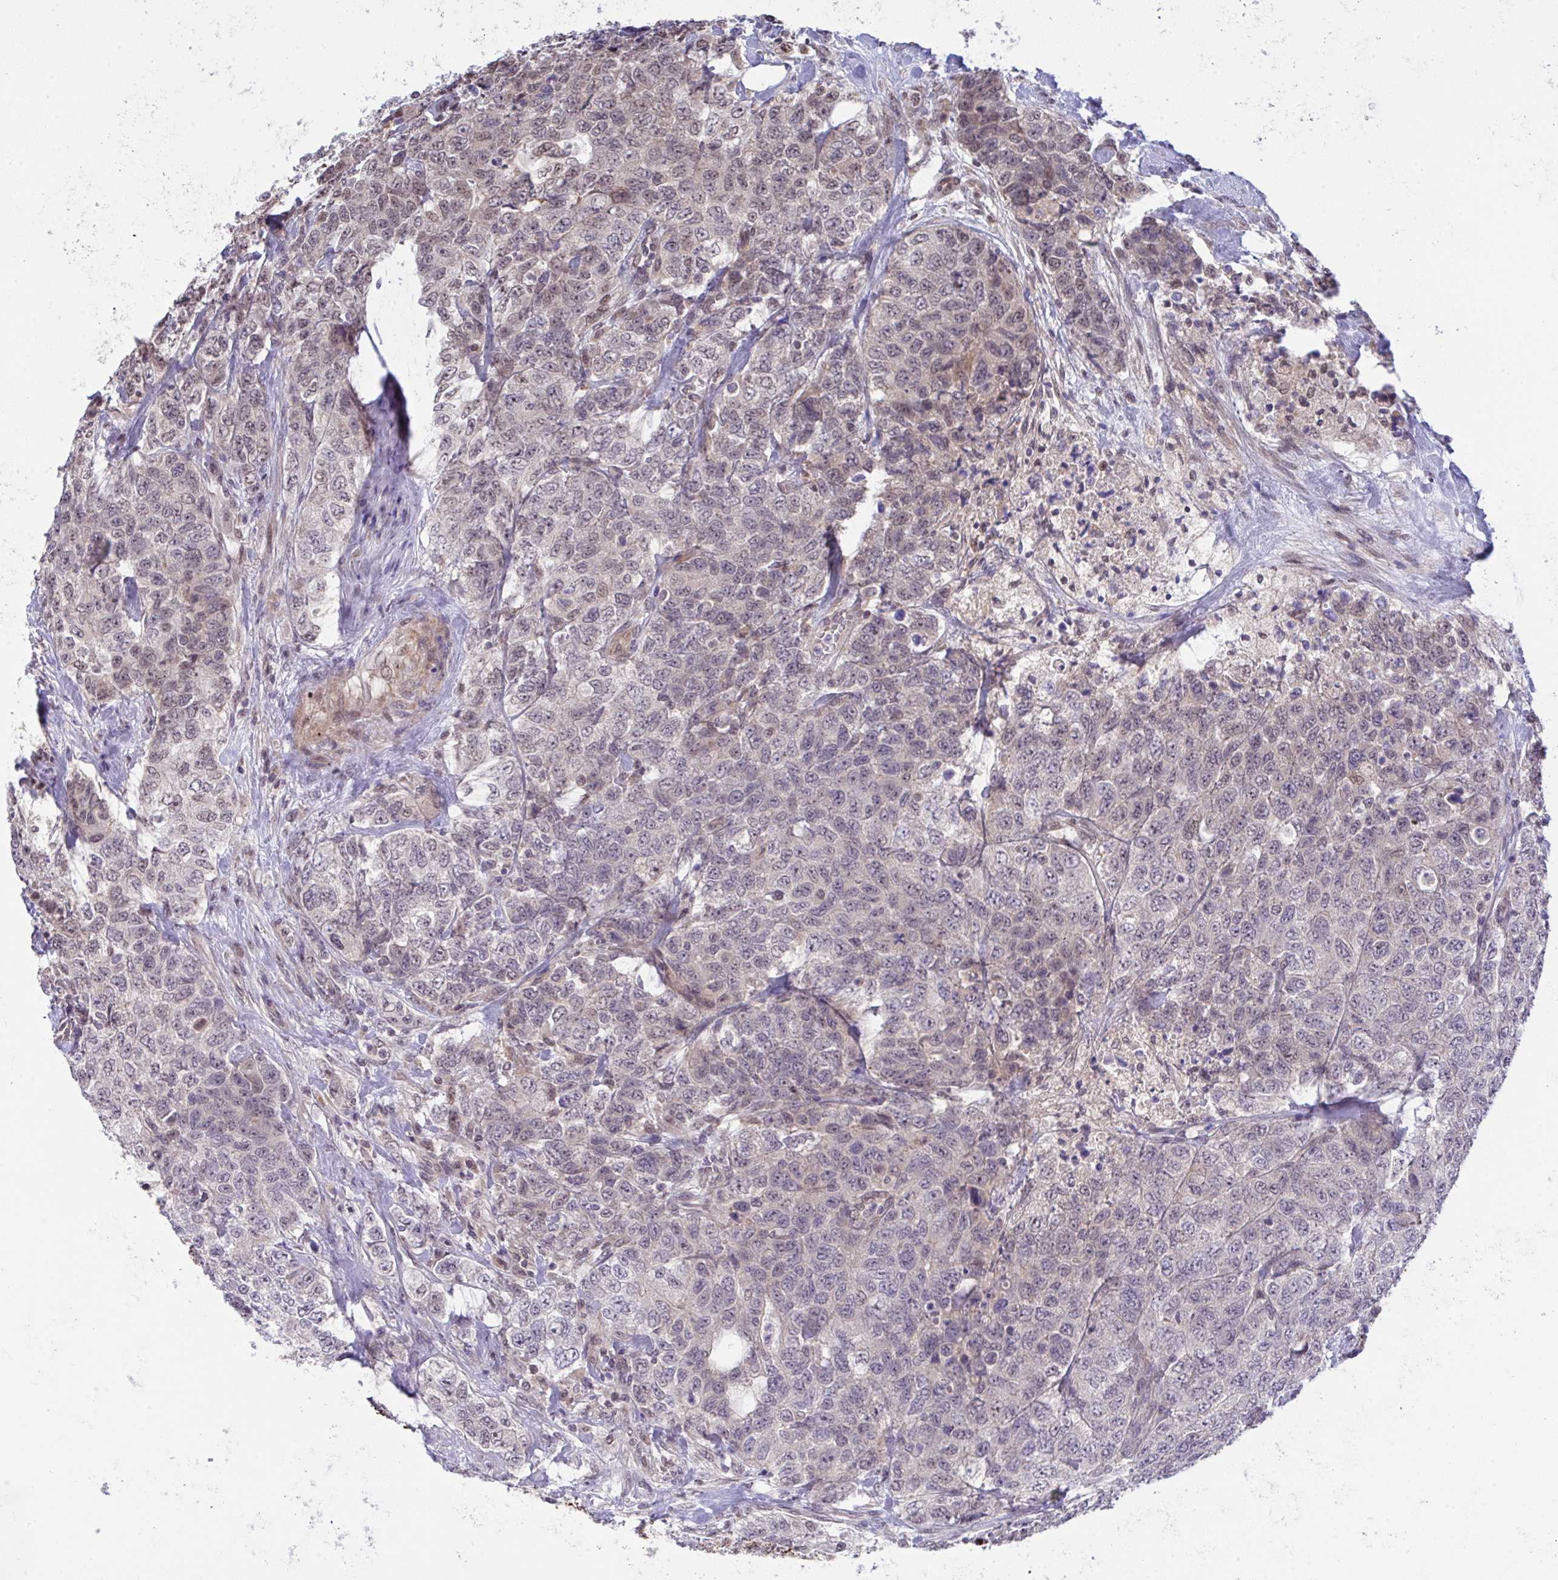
{"staining": {"intensity": "weak", "quantity": "25%-75%", "location": "nuclear"}, "tissue": "urothelial cancer", "cell_type": "Tumor cells", "image_type": "cancer", "snomed": [{"axis": "morphology", "description": "Urothelial carcinoma, High grade"}, {"axis": "topography", "description": "Urinary bladder"}], "caption": "Weak nuclear positivity is appreciated in about 25%-75% of tumor cells in urothelial cancer. The protein of interest is shown in brown color, while the nuclei are stained blue.", "gene": "C9orf64", "patient": {"sex": "female", "age": 78}}